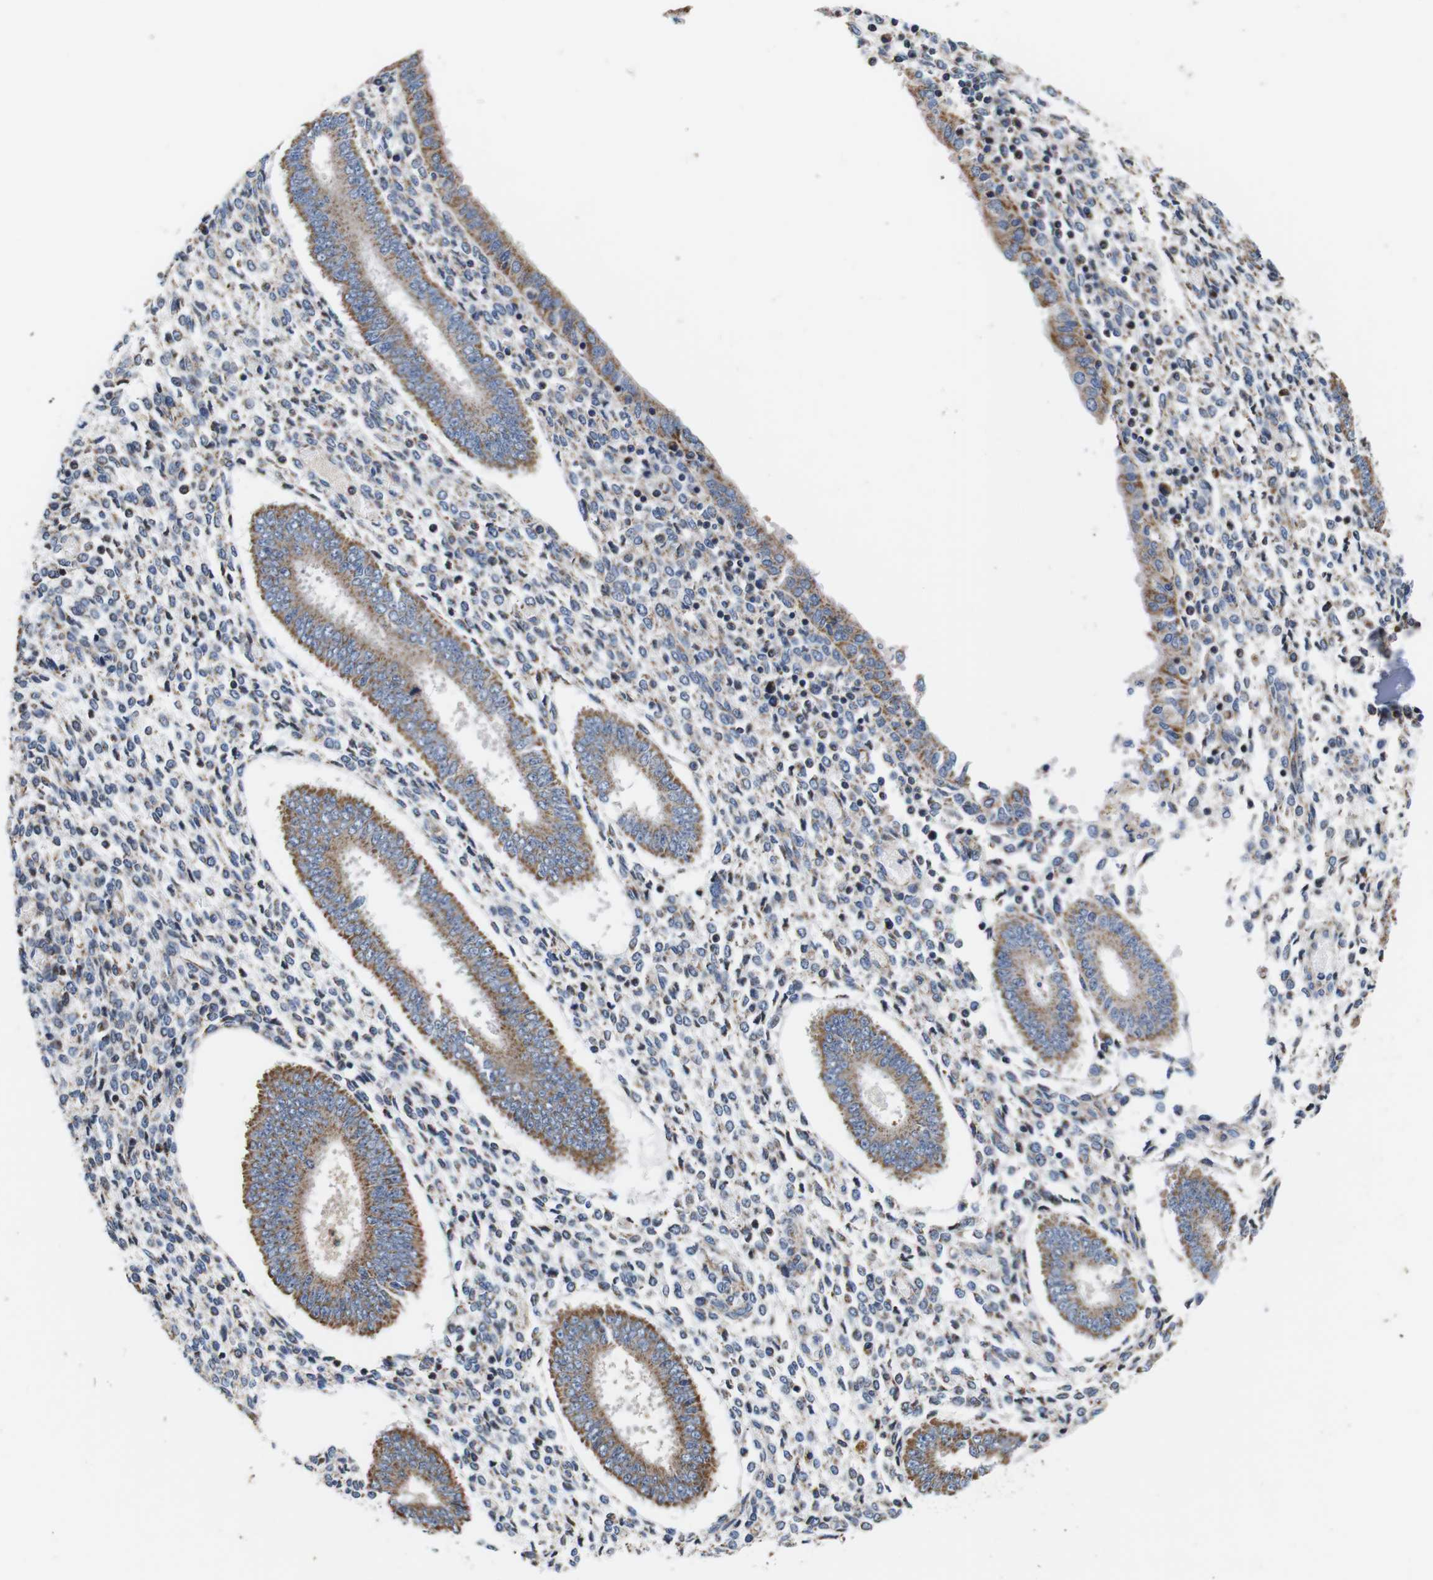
{"staining": {"intensity": "negative", "quantity": "none", "location": "none"}, "tissue": "endometrium", "cell_type": "Cells in endometrial stroma", "image_type": "normal", "snomed": [{"axis": "morphology", "description": "Normal tissue, NOS"}, {"axis": "topography", "description": "Endometrium"}], "caption": "This is an immunohistochemistry (IHC) micrograph of normal endometrium. There is no positivity in cells in endometrial stroma.", "gene": "LRP4", "patient": {"sex": "female", "age": 35}}